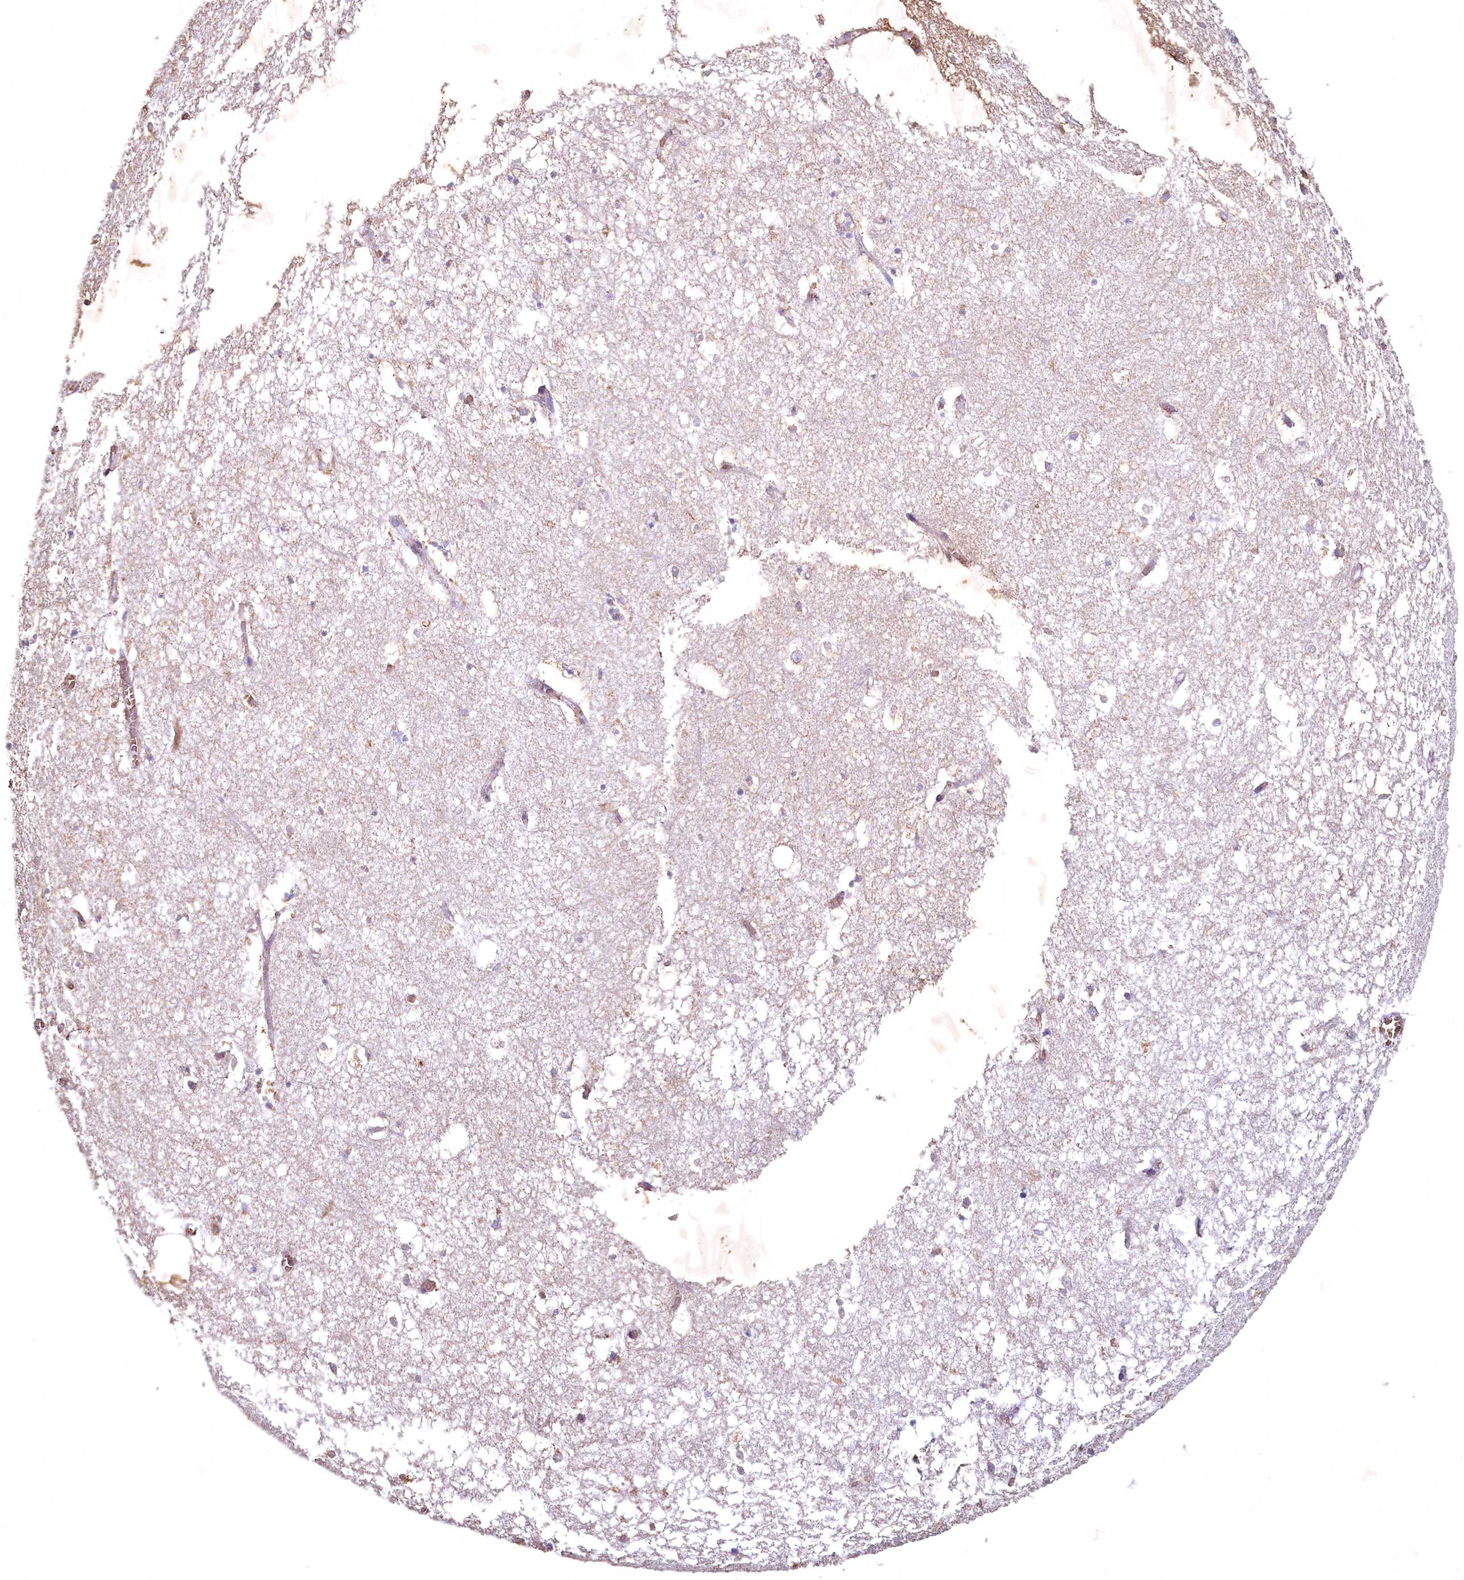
{"staining": {"intensity": "negative", "quantity": "none", "location": "none"}, "tissue": "hippocampus", "cell_type": "Glial cells", "image_type": "normal", "snomed": [{"axis": "morphology", "description": "Normal tissue, NOS"}, {"axis": "topography", "description": "Hippocampus"}], "caption": "High power microscopy photomicrograph of an immunohistochemistry image of unremarkable hippocampus, revealing no significant staining in glial cells. Nuclei are stained in blue.", "gene": "SPTA1", "patient": {"sex": "female", "age": 64}}